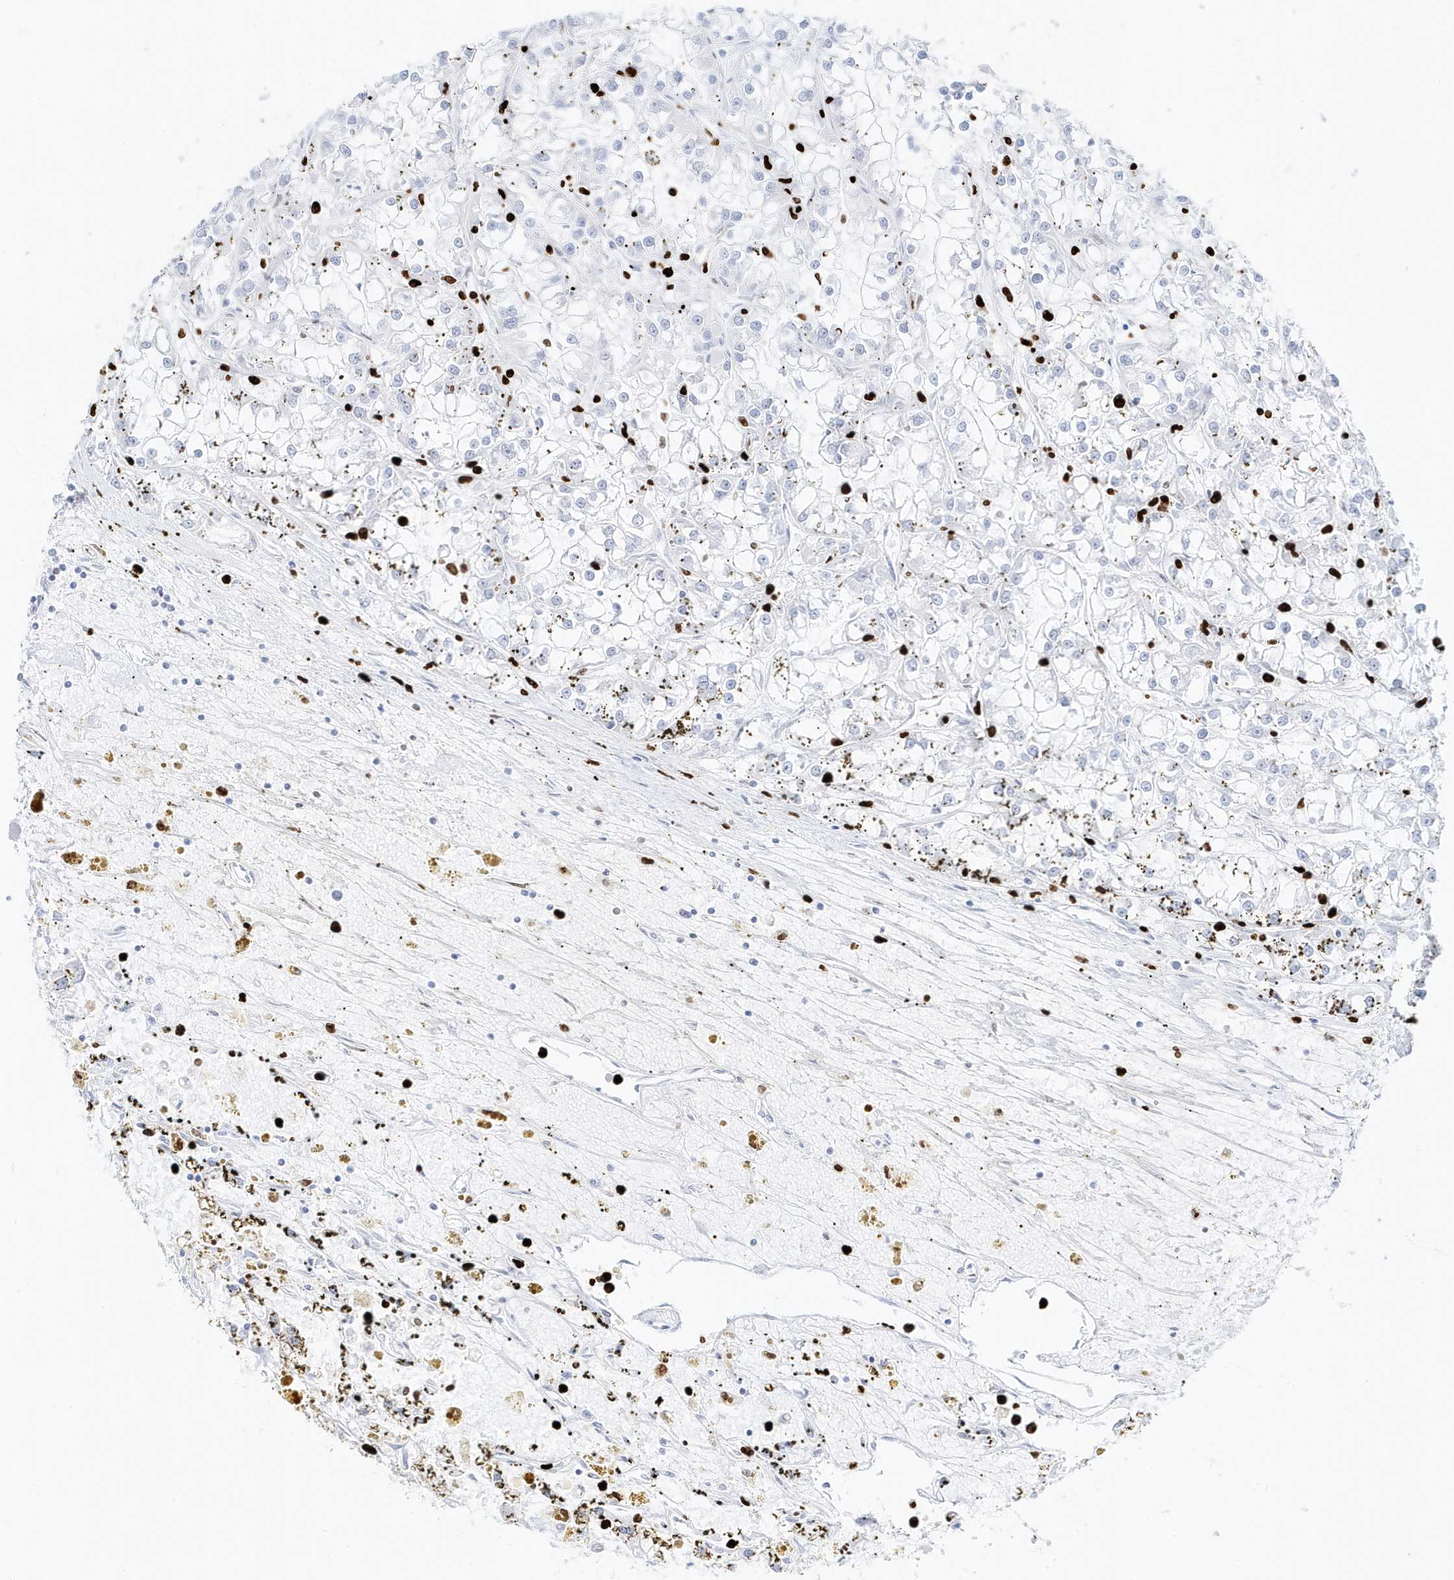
{"staining": {"intensity": "negative", "quantity": "none", "location": "none"}, "tissue": "renal cancer", "cell_type": "Tumor cells", "image_type": "cancer", "snomed": [{"axis": "morphology", "description": "Adenocarcinoma, NOS"}, {"axis": "topography", "description": "Kidney"}], "caption": "Immunohistochemical staining of renal cancer (adenocarcinoma) exhibits no significant expression in tumor cells.", "gene": "MNDA", "patient": {"sex": "female", "age": 52}}